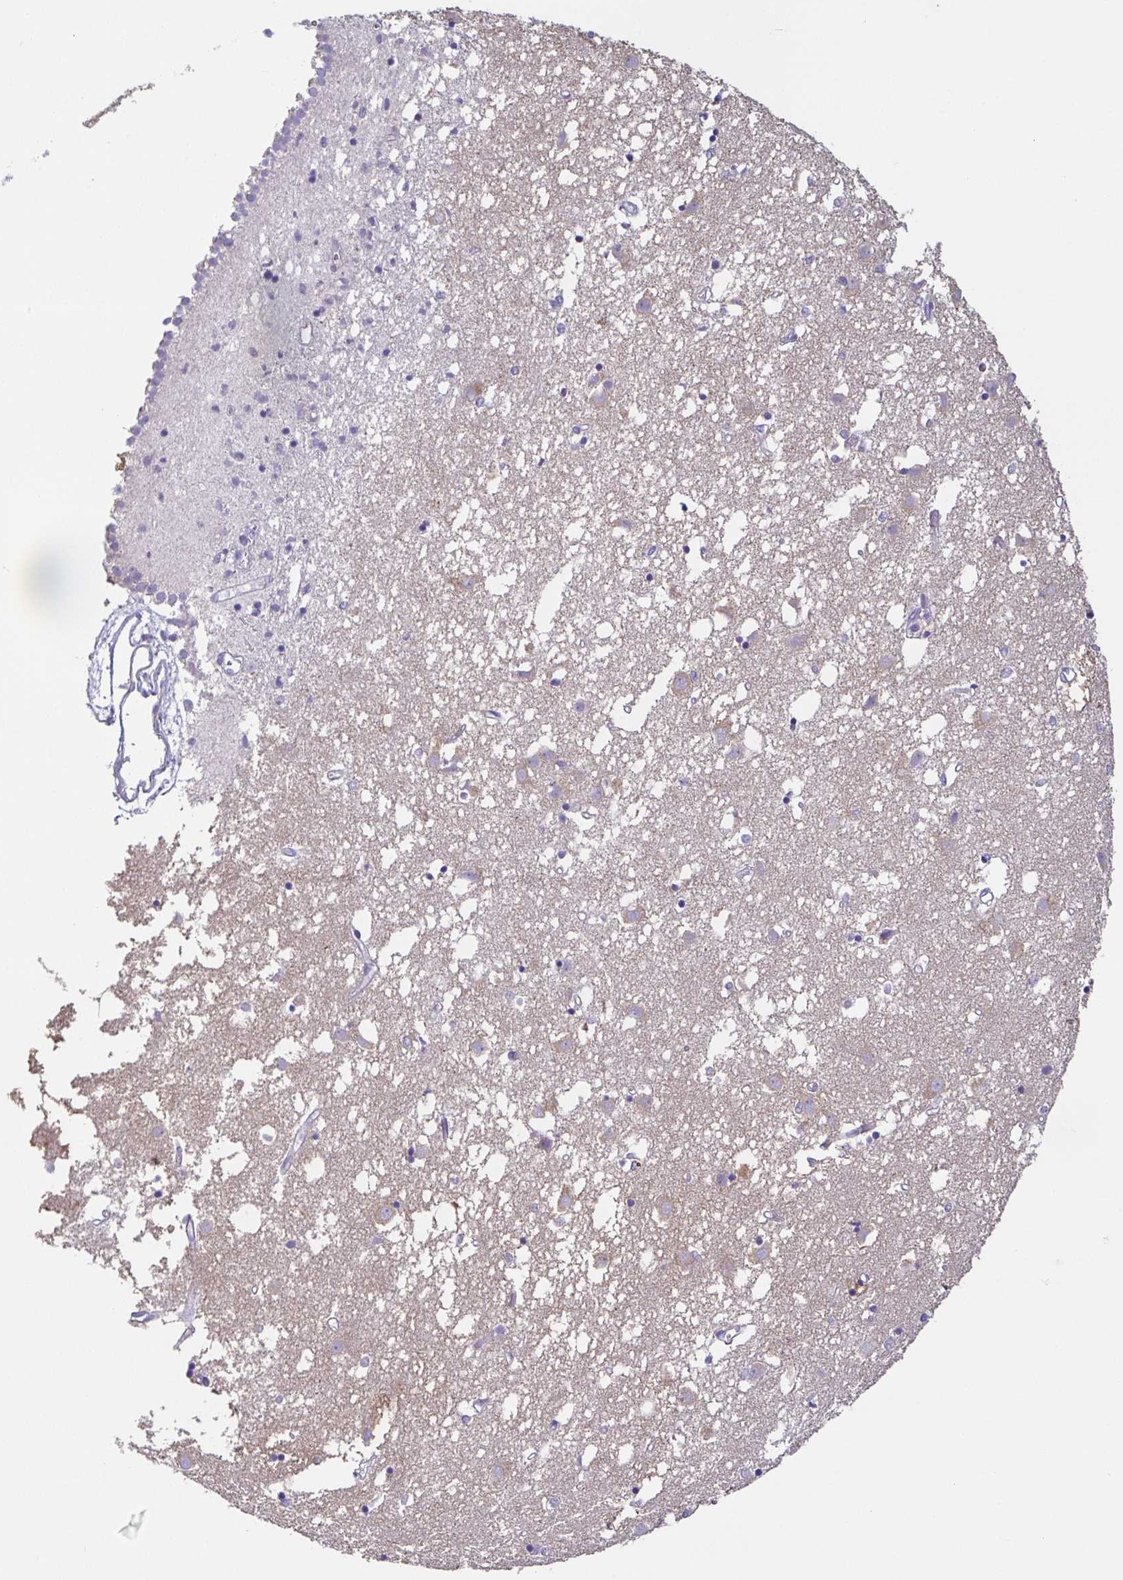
{"staining": {"intensity": "negative", "quantity": "none", "location": "none"}, "tissue": "caudate", "cell_type": "Glial cells", "image_type": "normal", "snomed": [{"axis": "morphology", "description": "Normal tissue, NOS"}, {"axis": "topography", "description": "Lateral ventricle wall"}], "caption": "Caudate stained for a protein using immunohistochemistry (IHC) shows no positivity glial cells.", "gene": "UBE2Q1", "patient": {"sex": "male", "age": 70}}